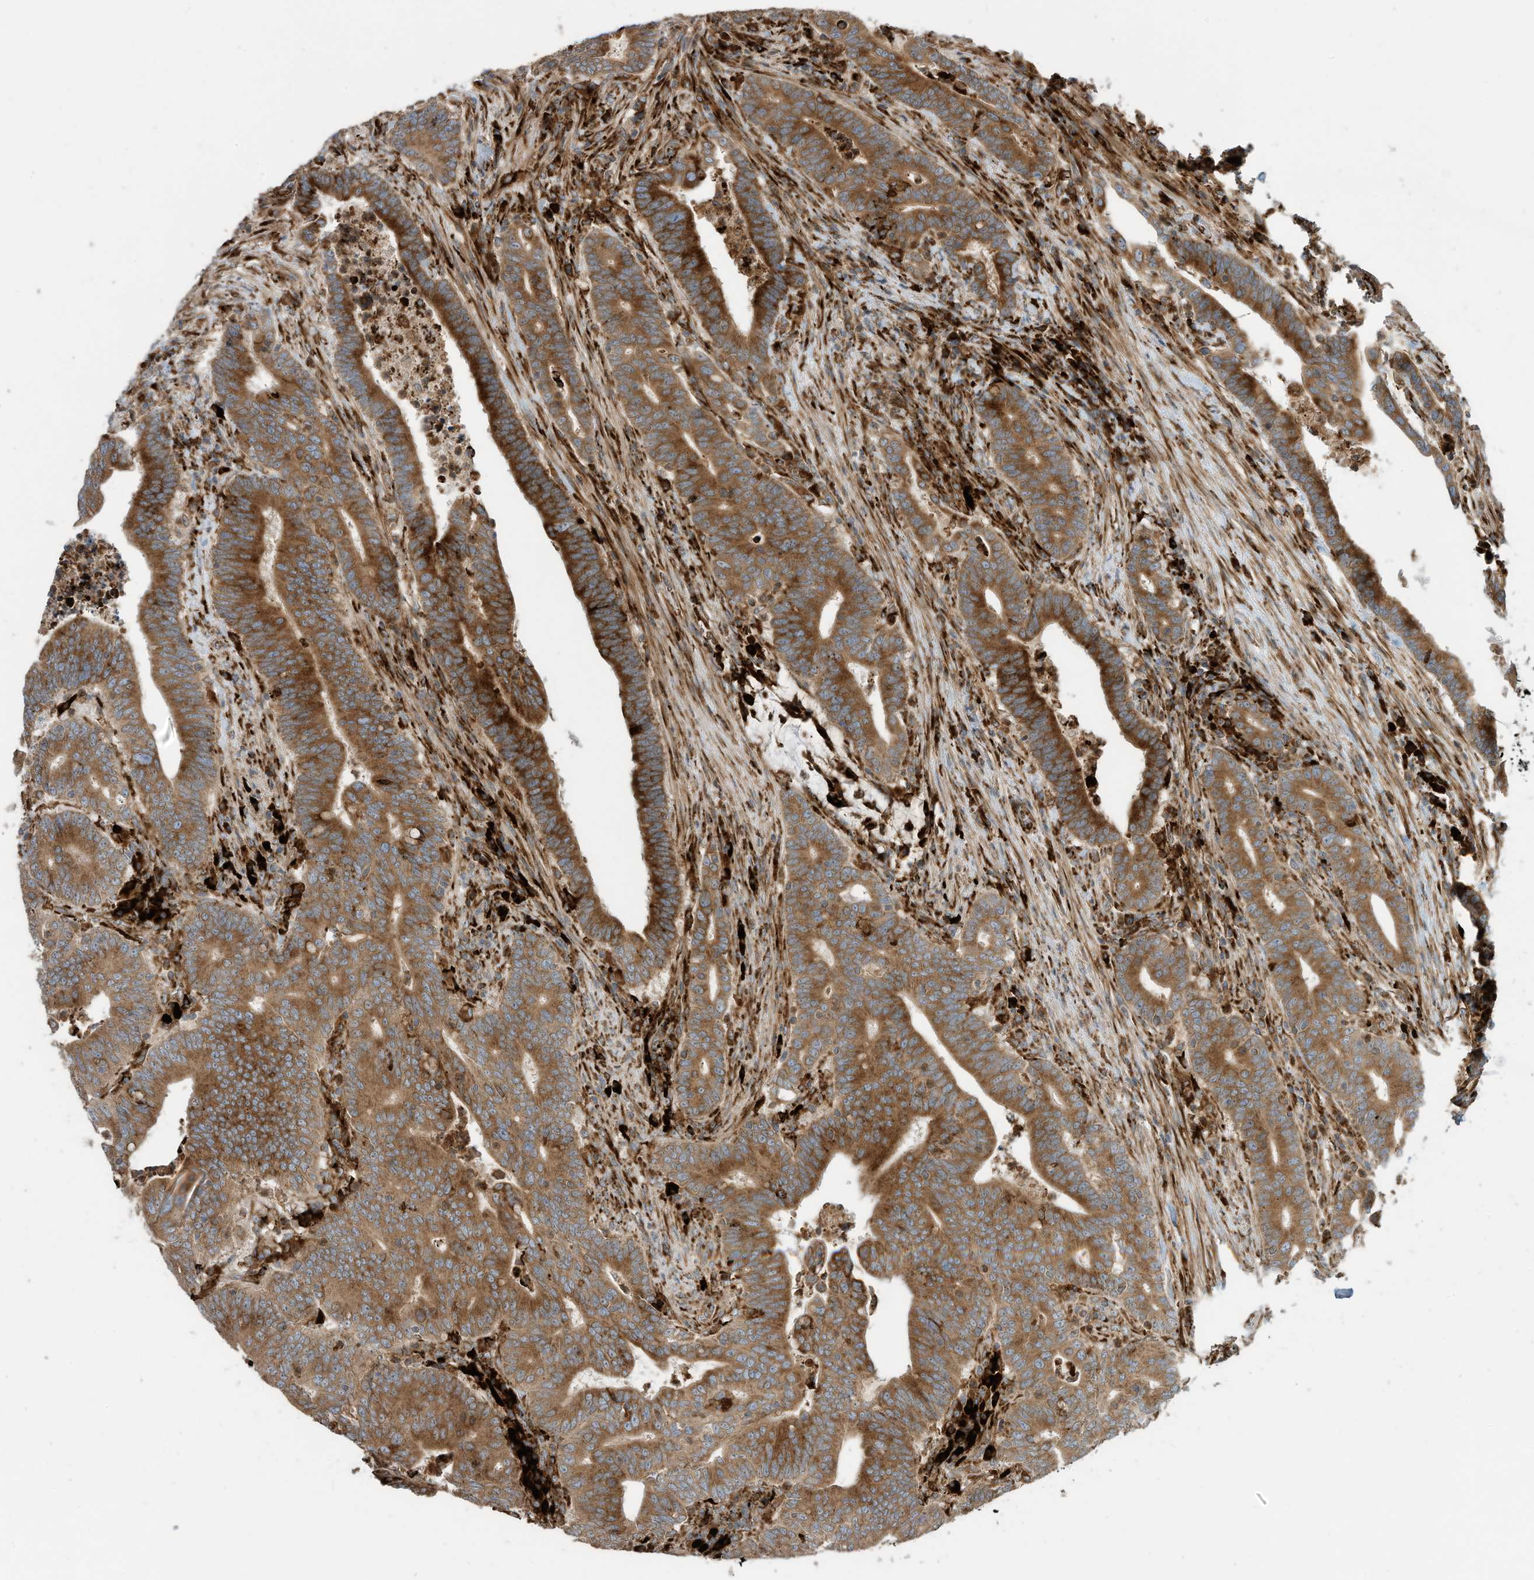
{"staining": {"intensity": "moderate", "quantity": ">75%", "location": "cytoplasmic/membranous"}, "tissue": "colorectal cancer", "cell_type": "Tumor cells", "image_type": "cancer", "snomed": [{"axis": "morphology", "description": "Adenocarcinoma, NOS"}, {"axis": "topography", "description": "Colon"}], "caption": "Human colorectal adenocarcinoma stained for a protein (brown) demonstrates moderate cytoplasmic/membranous positive positivity in approximately >75% of tumor cells.", "gene": "TRNAU1AP", "patient": {"sex": "female", "age": 66}}